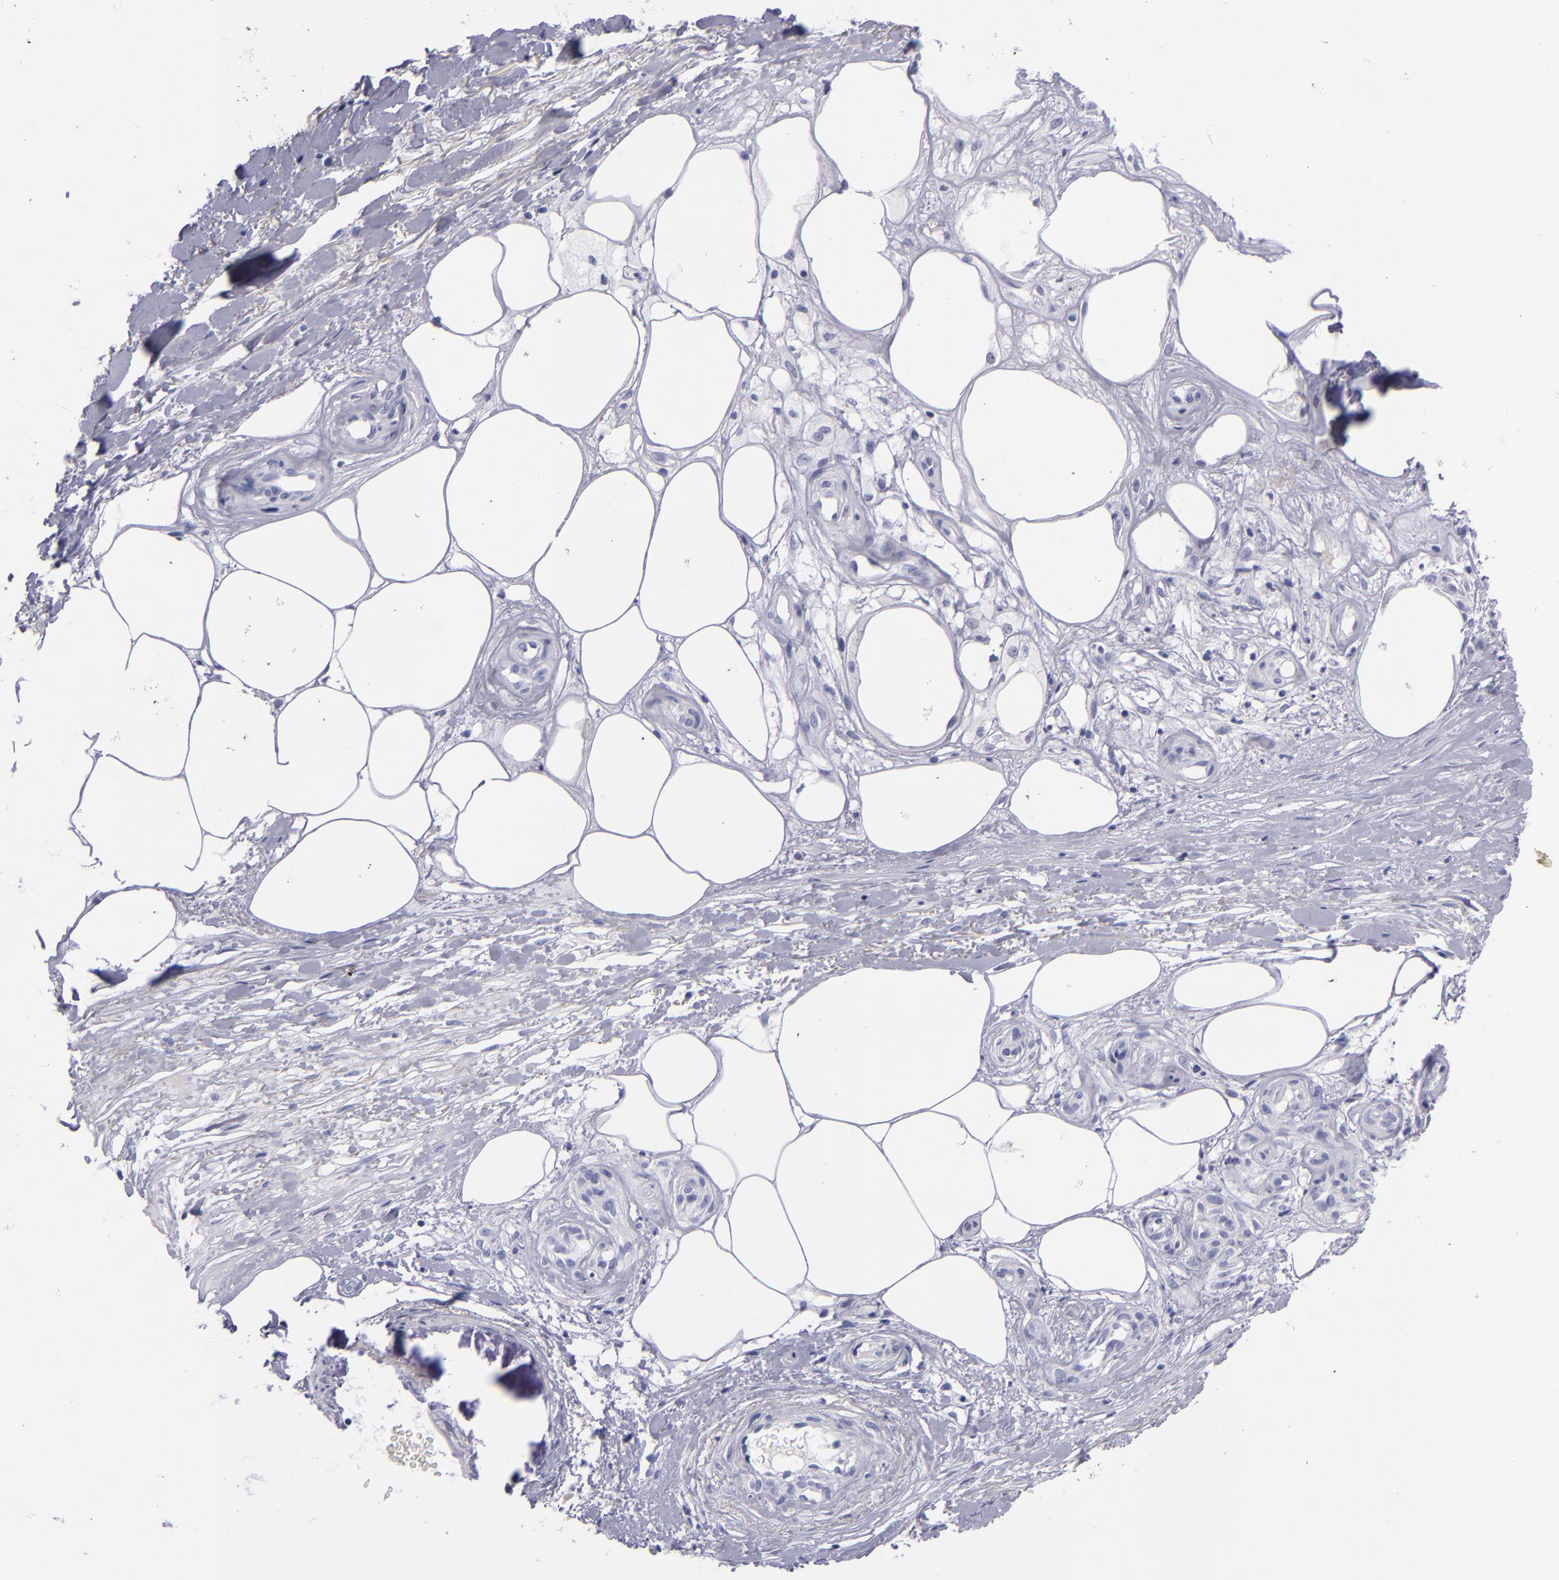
{"staining": {"intensity": "negative", "quantity": "none", "location": "none"}, "tissue": "melanoma", "cell_type": "Tumor cells", "image_type": "cancer", "snomed": [{"axis": "morphology", "description": "Malignant melanoma, NOS"}, {"axis": "topography", "description": "Skin"}], "caption": "There is no significant positivity in tumor cells of malignant melanoma.", "gene": "CD38", "patient": {"sex": "female", "age": 85}}